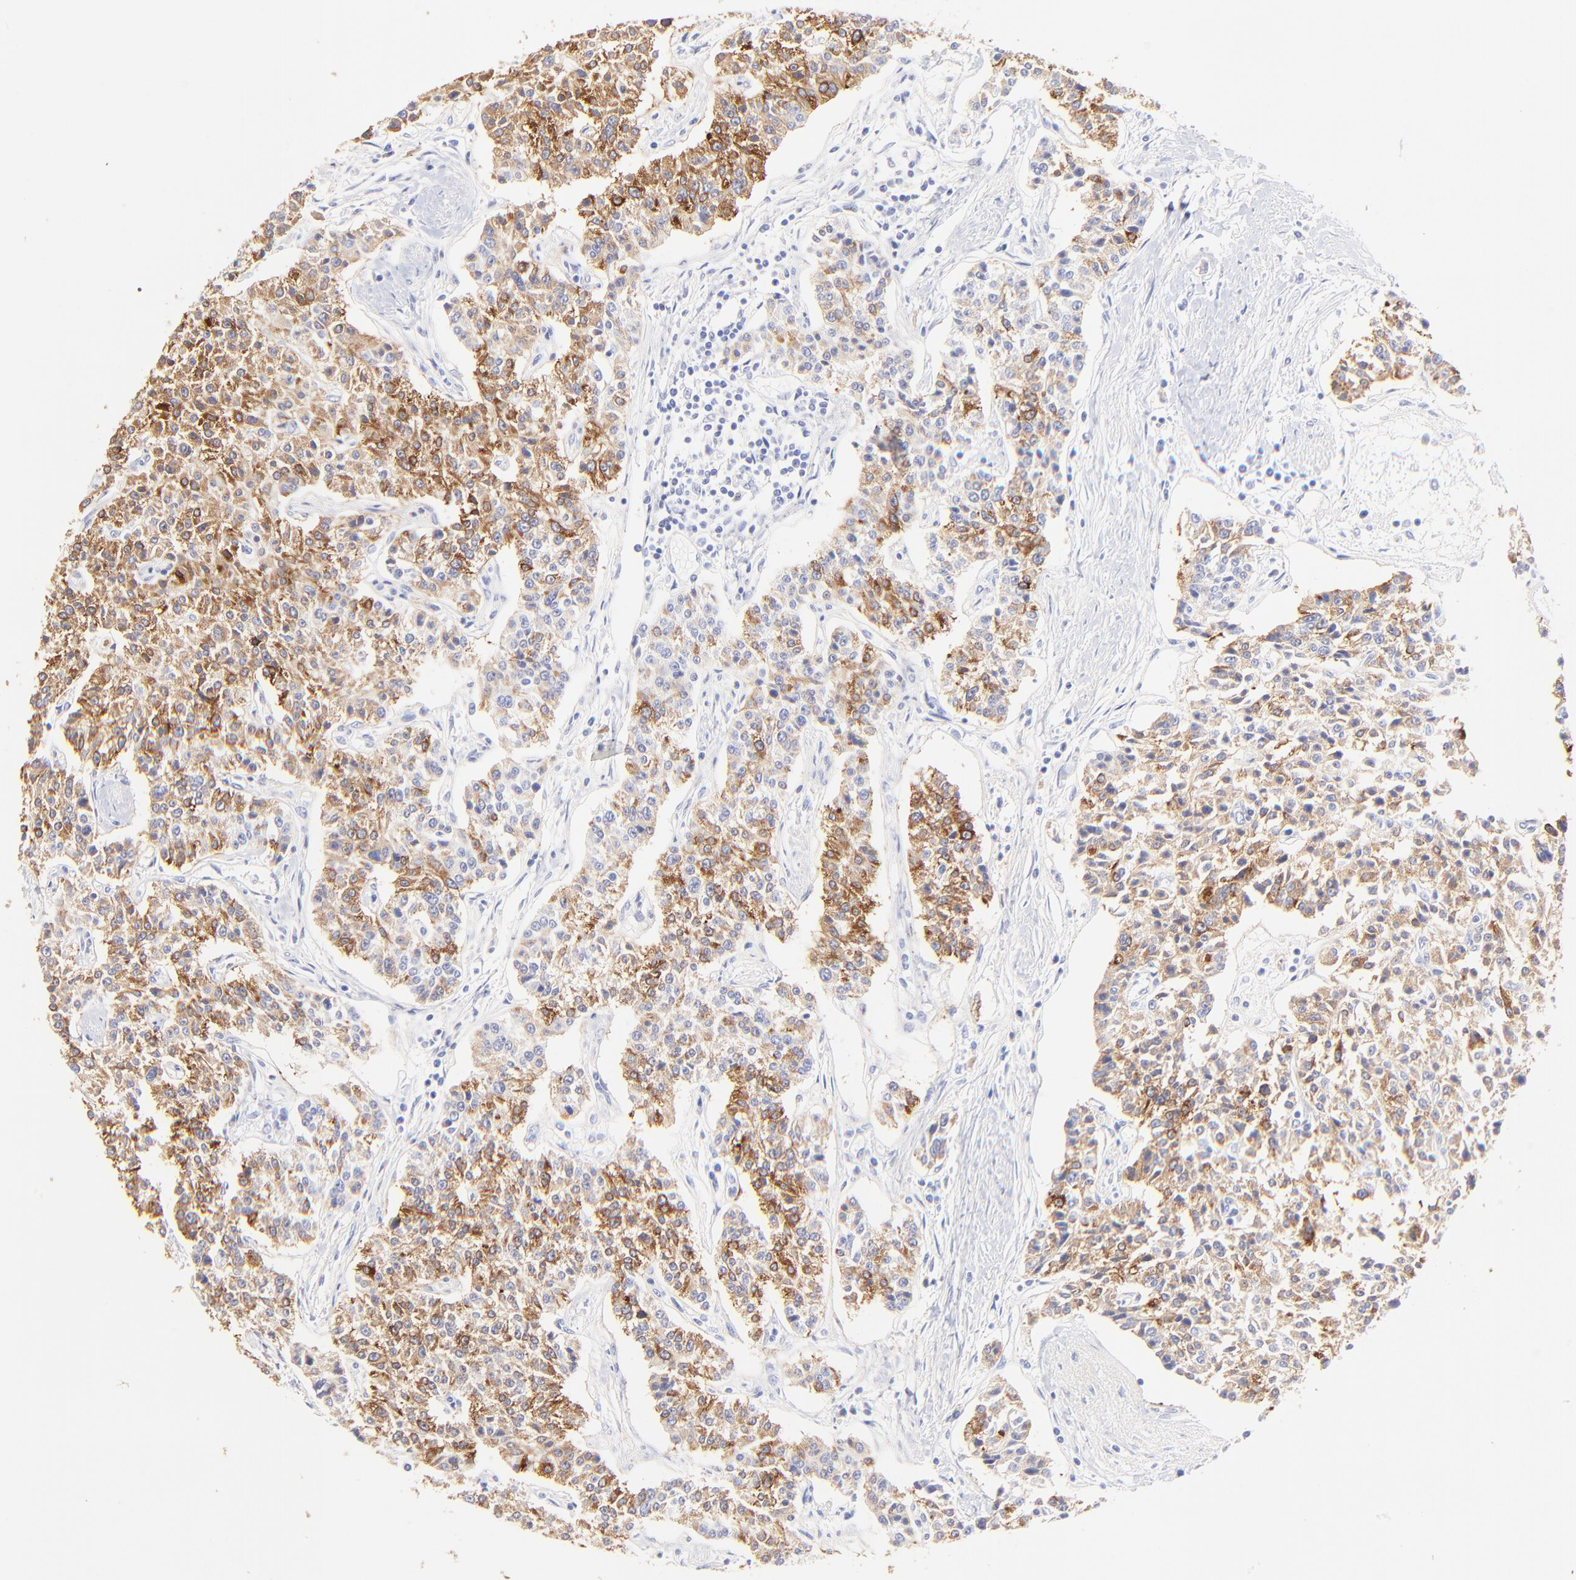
{"staining": {"intensity": "moderate", "quantity": ">75%", "location": "cytoplasmic/membranous"}, "tissue": "carcinoid", "cell_type": "Tumor cells", "image_type": "cancer", "snomed": [{"axis": "morphology", "description": "Carcinoid, malignant, NOS"}, {"axis": "topography", "description": "Stomach"}], "caption": "Immunohistochemistry (IHC) image of neoplastic tissue: human carcinoid (malignant) stained using immunohistochemistry (IHC) exhibits medium levels of moderate protein expression localized specifically in the cytoplasmic/membranous of tumor cells, appearing as a cytoplasmic/membranous brown color.", "gene": "RAB3A", "patient": {"sex": "female", "age": 76}}